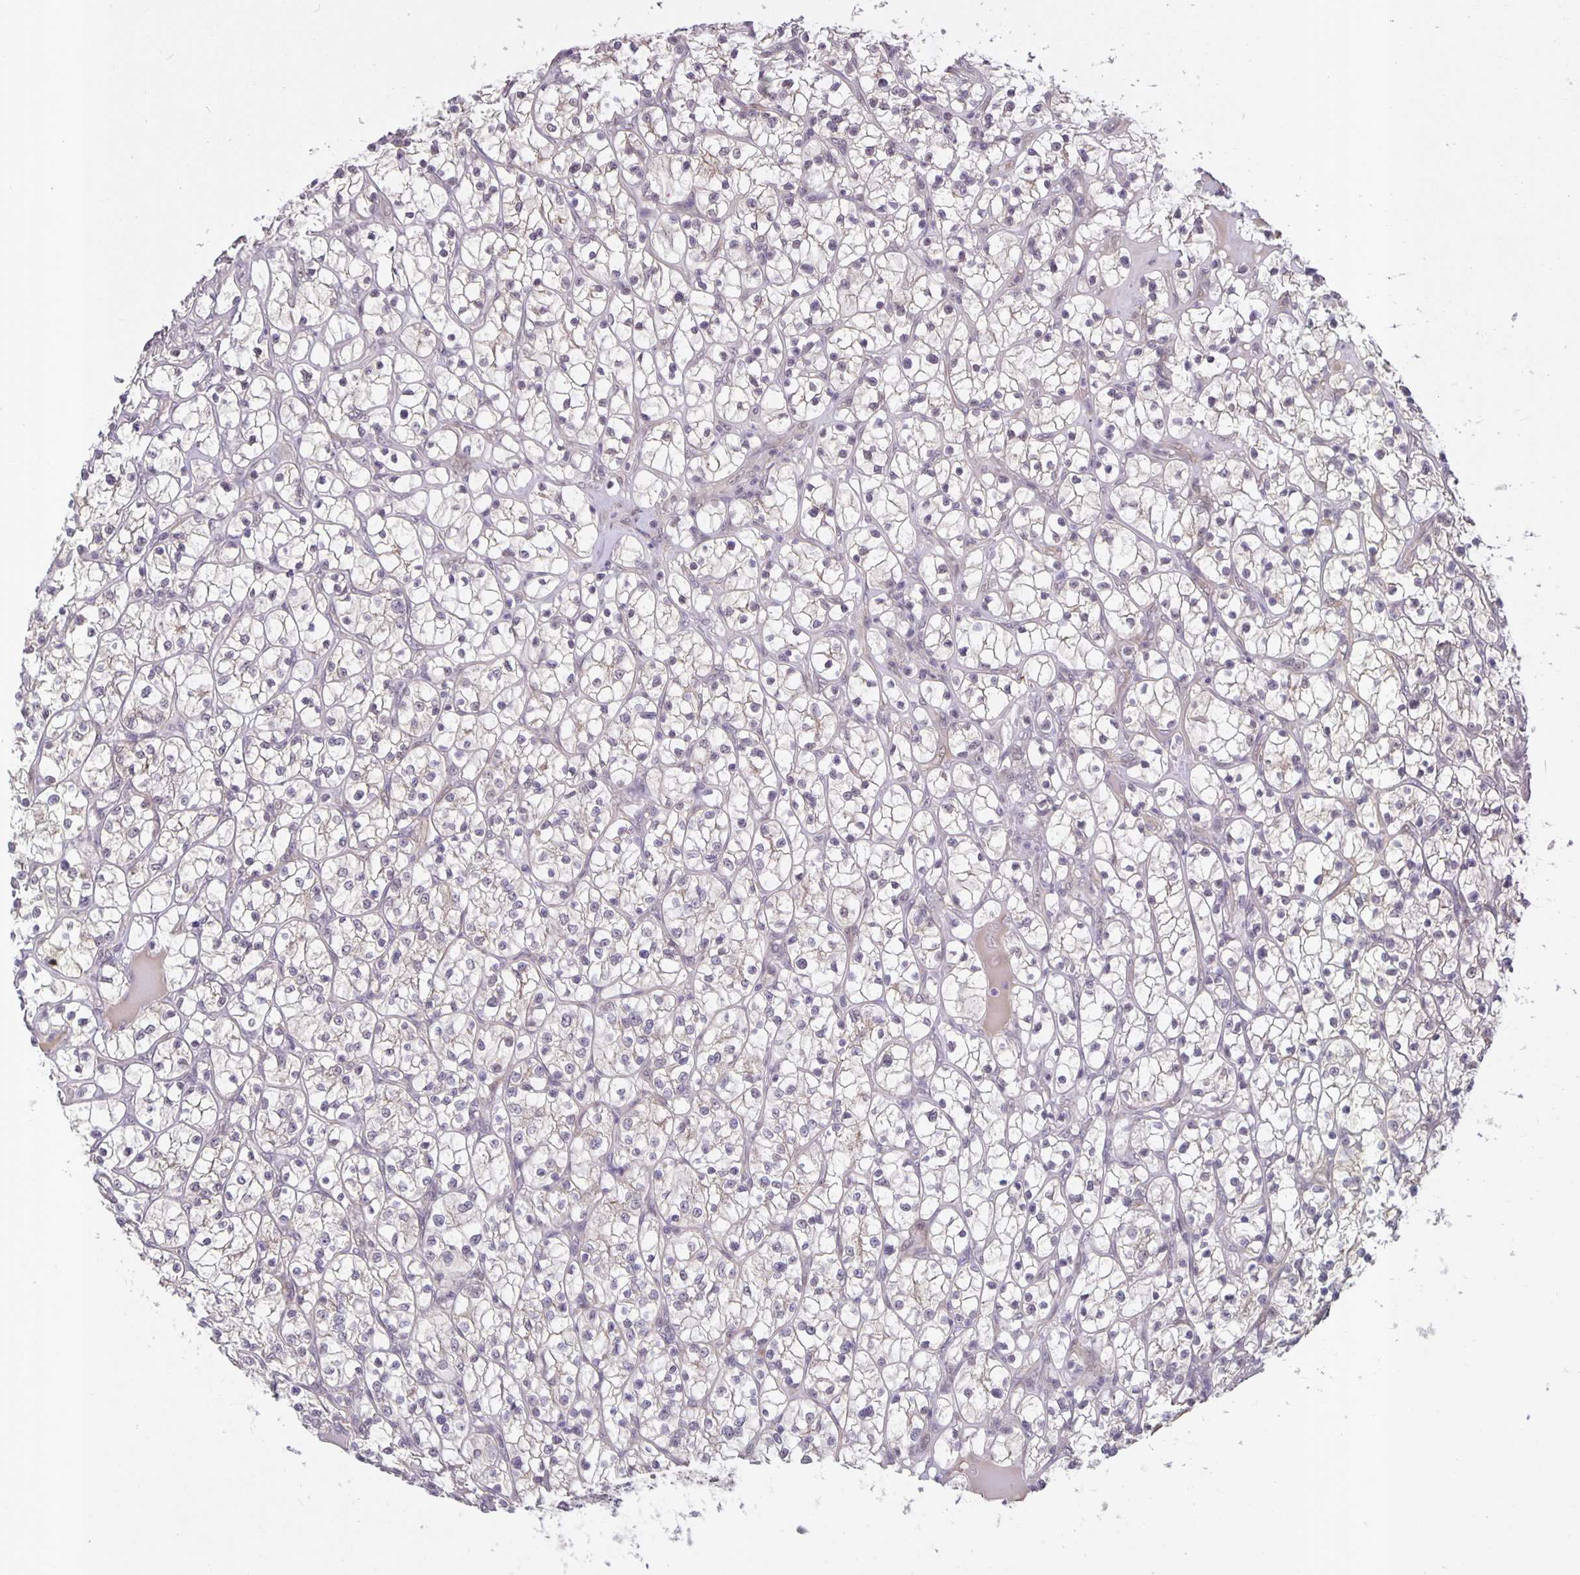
{"staining": {"intensity": "negative", "quantity": "none", "location": "none"}, "tissue": "renal cancer", "cell_type": "Tumor cells", "image_type": "cancer", "snomed": [{"axis": "morphology", "description": "Adenocarcinoma, NOS"}, {"axis": "topography", "description": "Kidney"}], "caption": "This is an IHC histopathology image of human renal adenocarcinoma. There is no expression in tumor cells.", "gene": "ARVCF", "patient": {"sex": "female", "age": 64}}